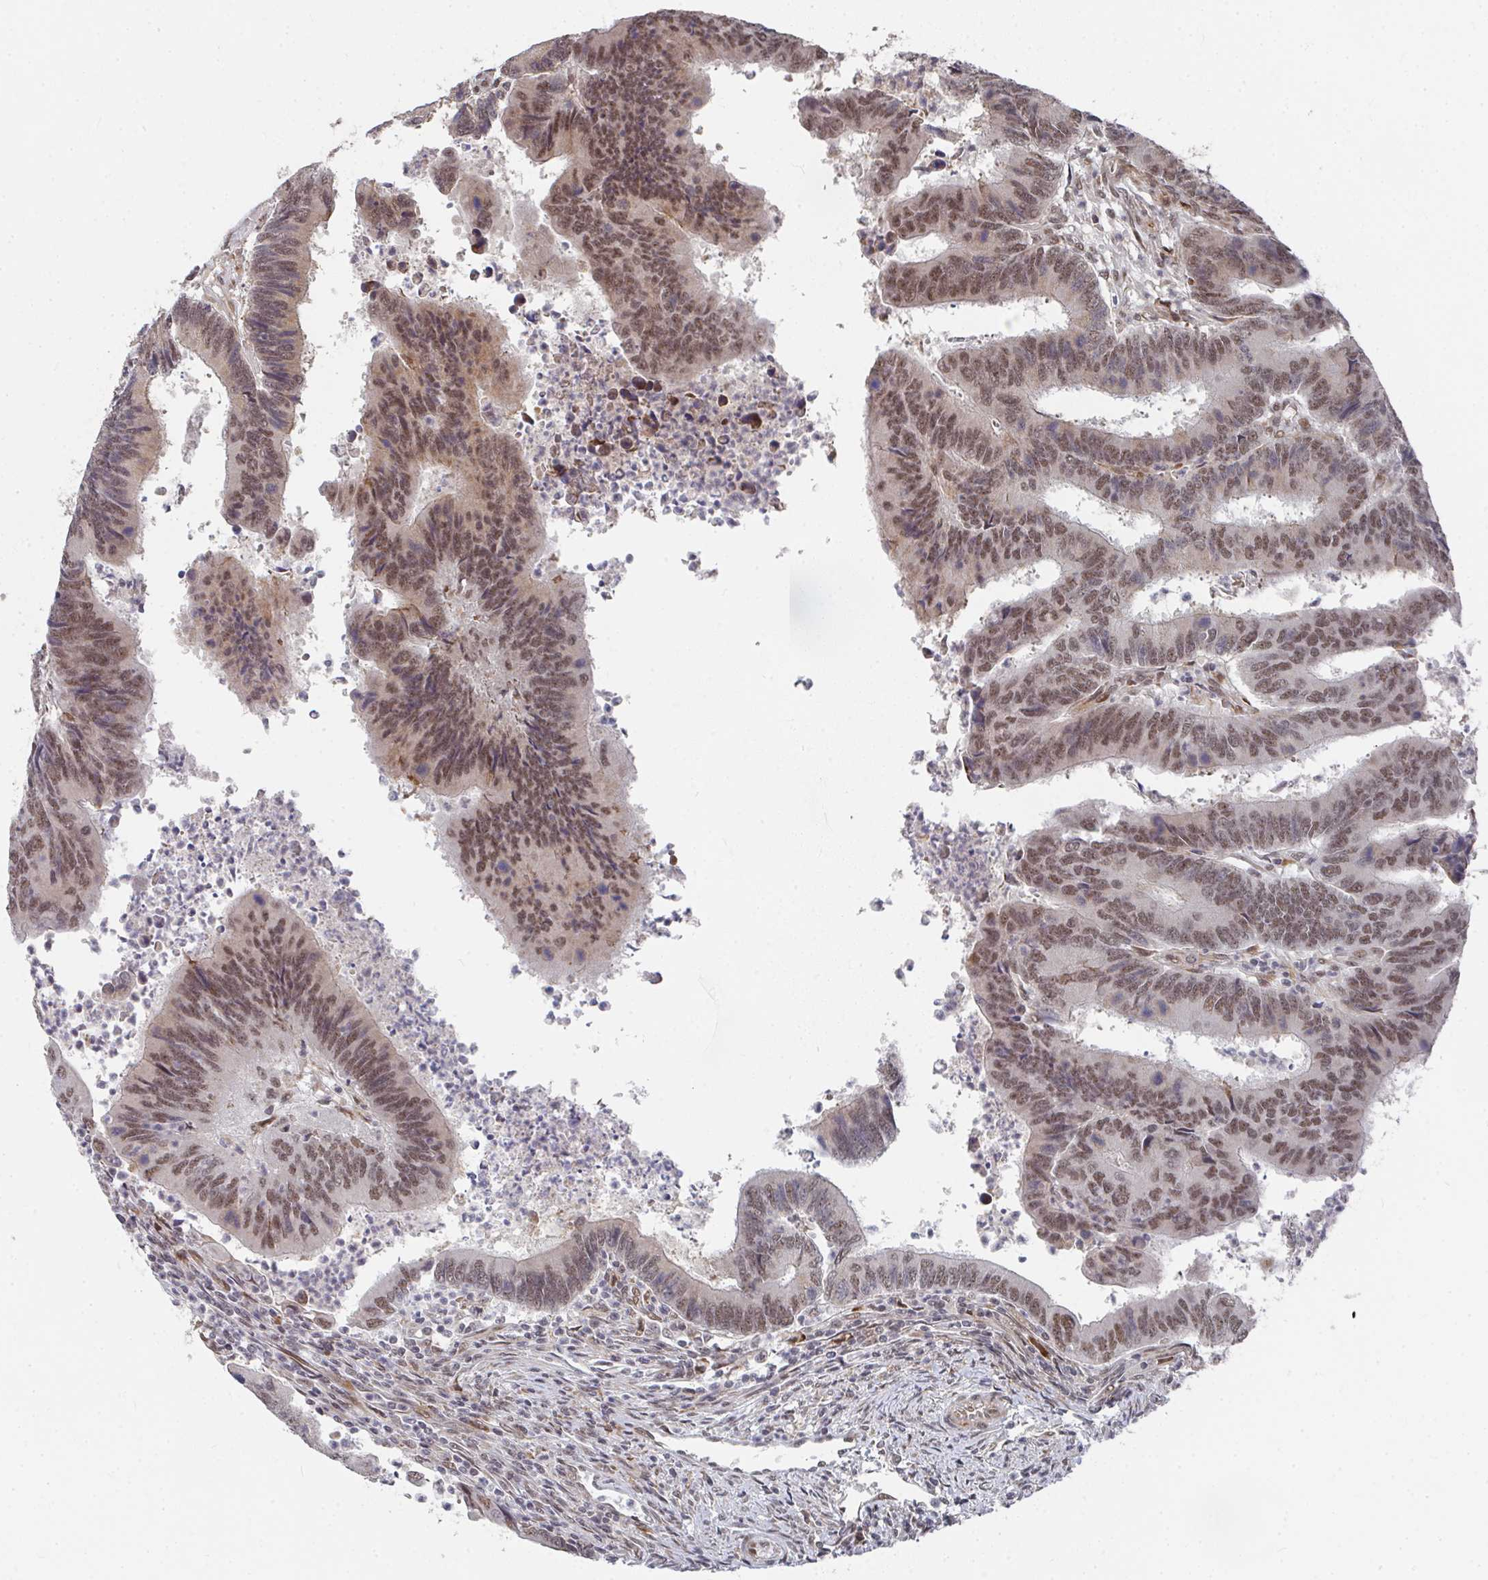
{"staining": {"intensity": "moderate", "quantity": ">75%", "location": "nuclear"}, "tissue": "colorectal cancer", "cell_type": "Tumor cells", "image_type": "cancer", "snomed": [{"axis": "morphology", "description": "Adenocarcinoma, NOS"}, {"axis": "topography", "description": "Colon"}], "caption": "Human adenocarcinoma (colorectal) stained with a protein marker shows moderate staining in tumor cells.", "gene": "RBBP5", "patient": {"sex": "female", "age": 67}}